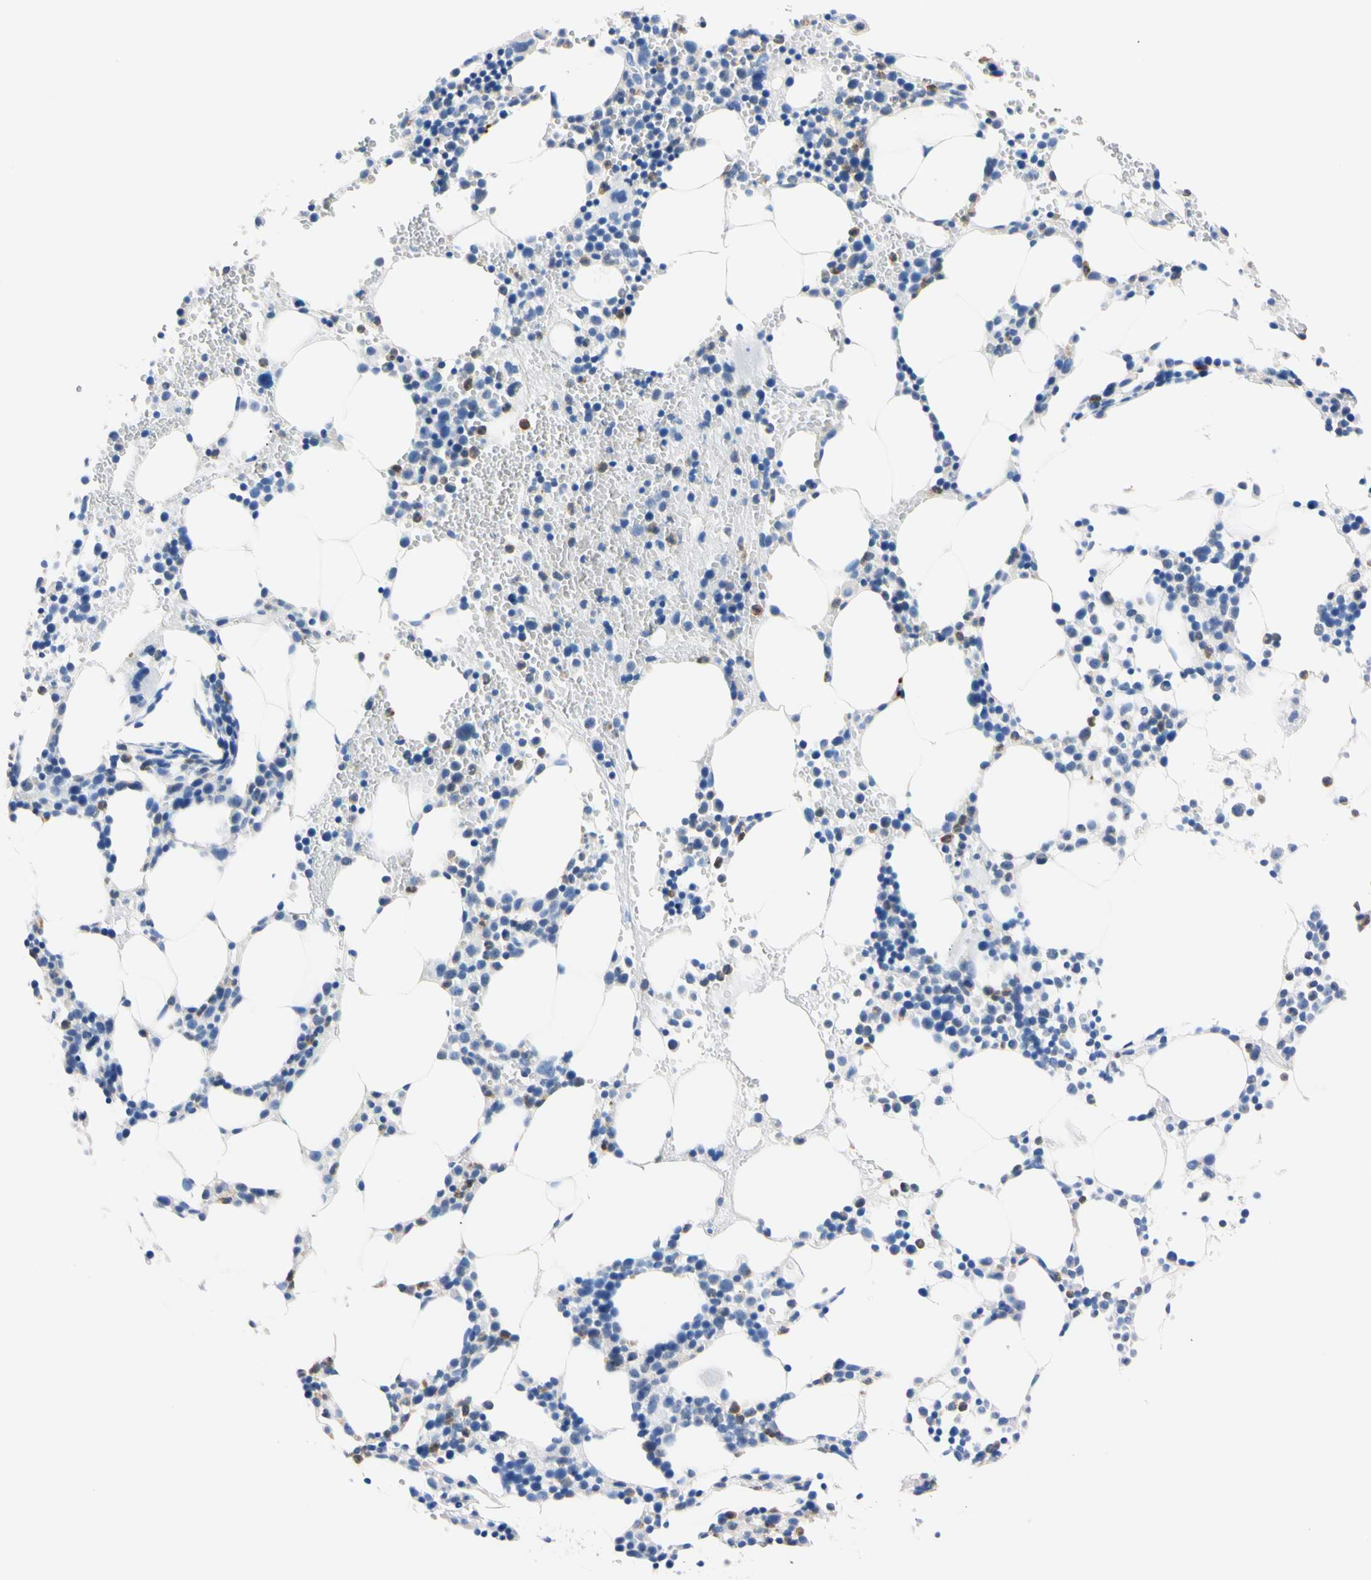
{"staining": {"intensity": "moderate", "quantity": "25%-75%", "location": "cytoplasmic/membranous"}, "tissue": "bone marrow", "cell_type": "Hematopoietic cells", "image_type": "normal", "snomed": [{"axis": "morphology", "description": "Normal tissue, NOS"}, {"axis": "morphology", "description": "Inflammation, NOS"}, {"axis": "topography", "description": "Bone marrow"}], "caption": "DAB immunohistochemical staining of benign bone marrow exhibits moderate cytoplasmic/membranous protein expression in approximately 25%-75% of hematopoietic cells. (DAB = brown stain, brightfield microscopy at high magnification).", "gene": "NCF4", "patient": {"sex": "male", "age": 42}}